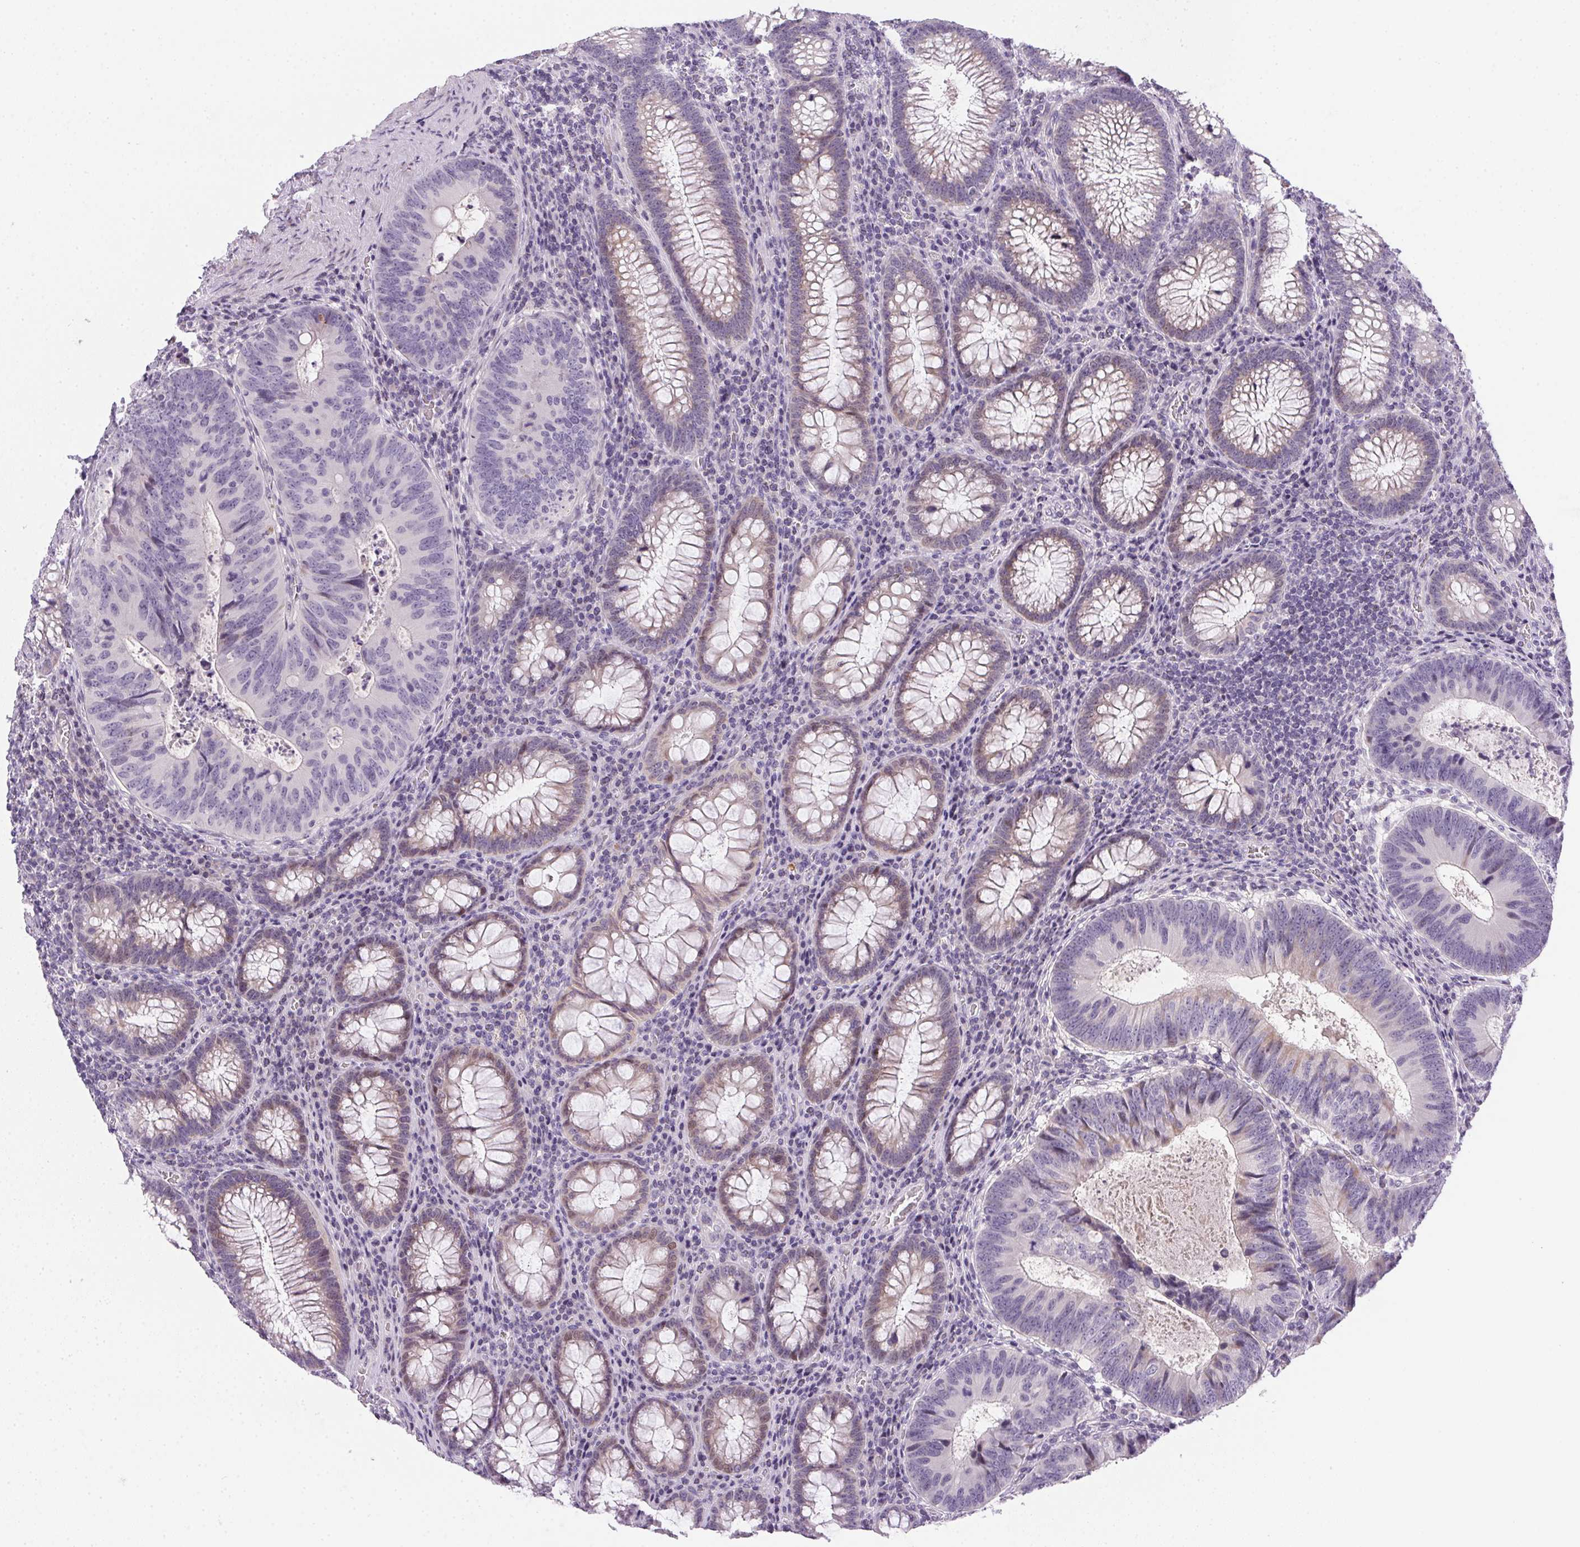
{"staining": {"intensity": "negative", "quantity": "none", "location": "none"}, "tissue": "colorectal cancer", "cell_type": "Tumor cells", "image_type": "cancer", "snomed": [{"axis": "morphology", "description": "Adenocarcinoma, NOS"}, {"axis": "topography", "description": "Colon"}], "caption": "Tumor cells show no significant expression in adenocarcinoma (colorectal).", "gene": "GSDMC", "patient": {"sex": "male", "age": 67}}